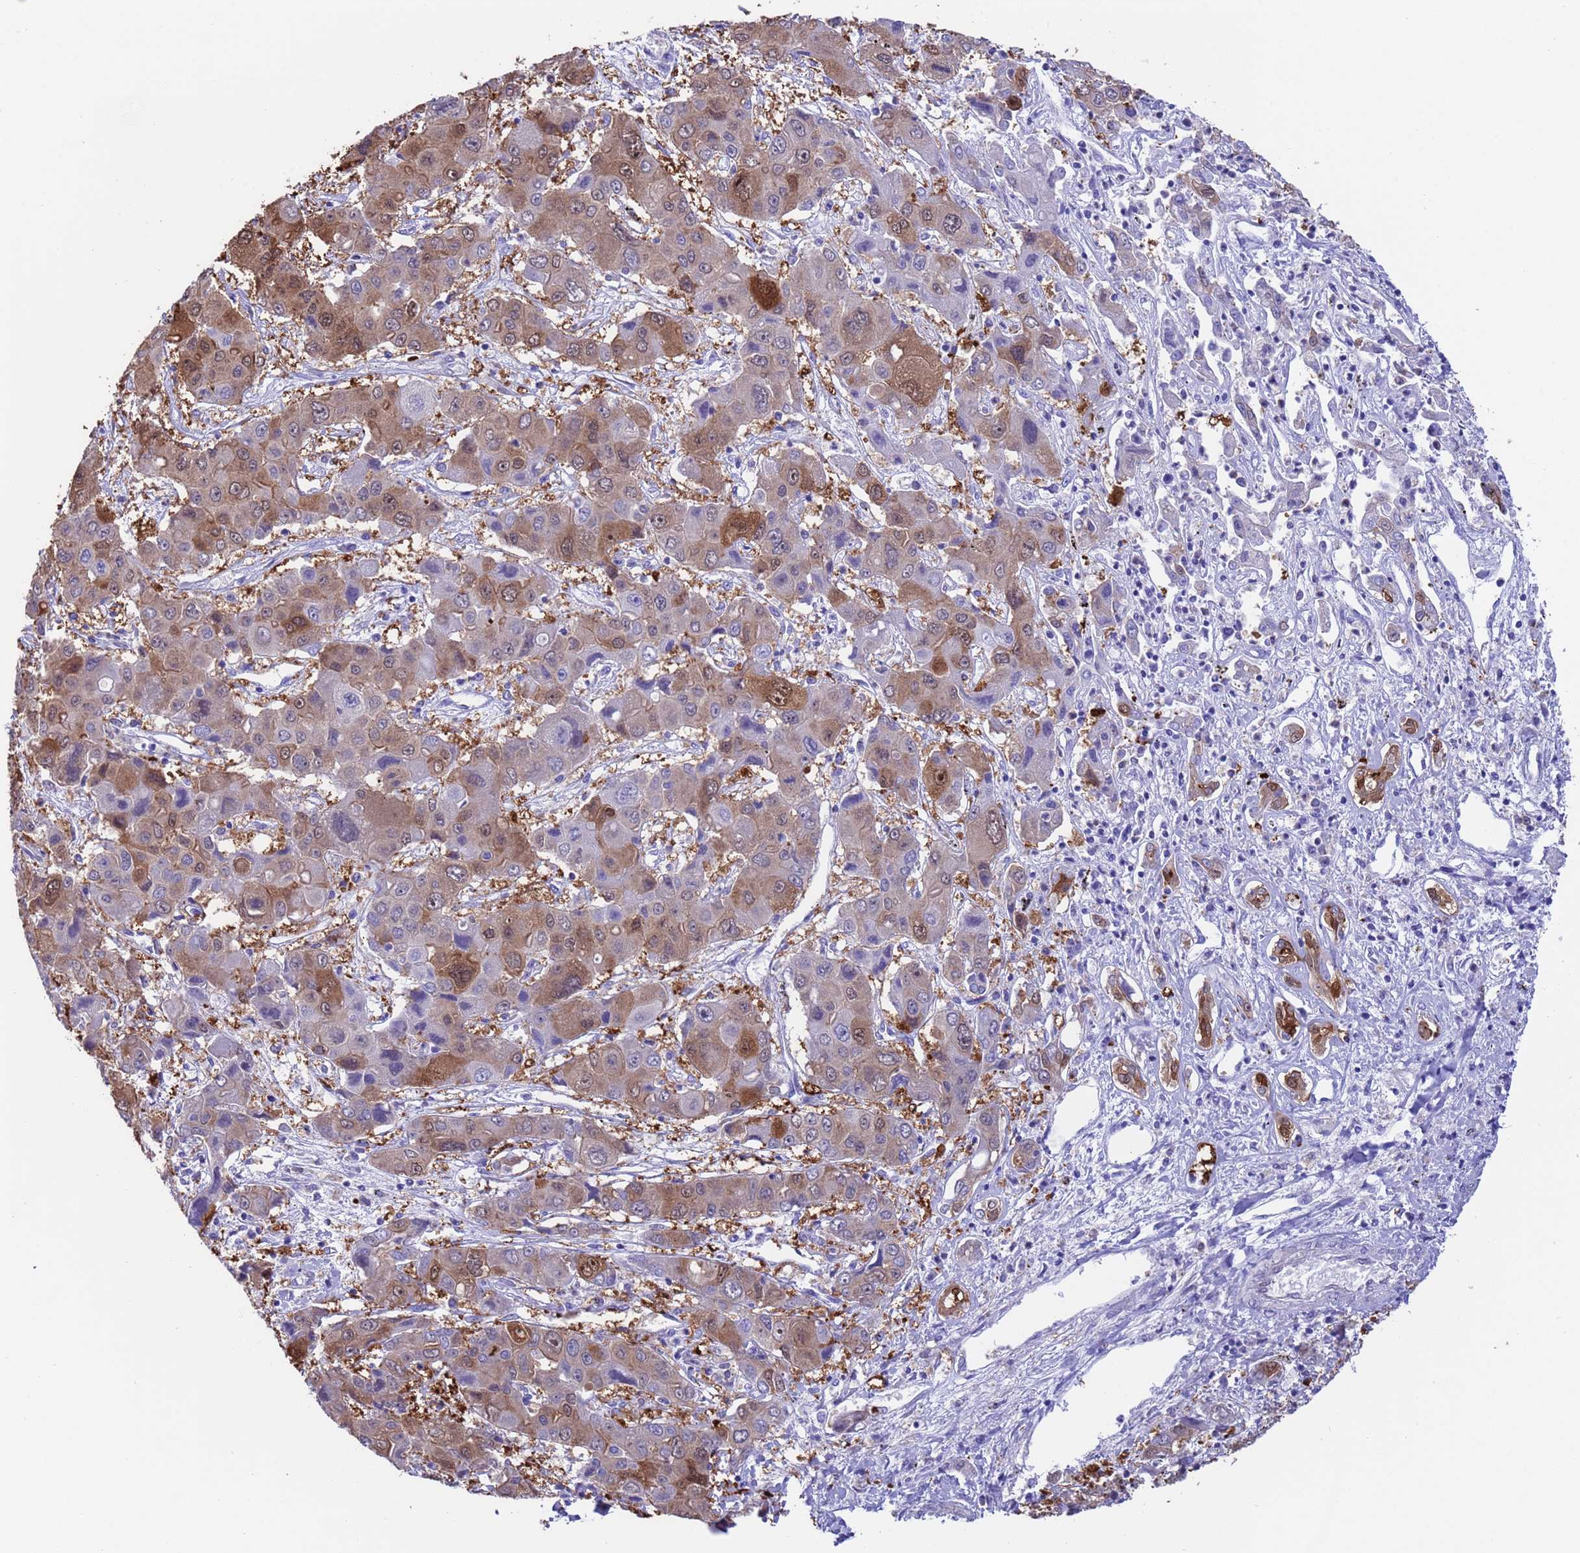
{"staining": {"intensity": "moderate", "quantity": "25%-75%", "location": "cytoplasmic/membranous,nuclear"}, "tissue": "liver cancer", "cell_type": "Tumor cells", "image_type": "cancer", "snomed": [{"axis": "morphology", "description": "Cholangiocarcinoma"}, {"axis": "topography", "description": "Liver"}], "caption": "Immunohistochemistry (IHC) (DAB (3,3'-diaminobenzidine)) staining of liver cholangiocarcinoma shows moderate cytoplasmic/membranous and nuclear protein expression in about 25%-75% of tumor cells.", "gene": "C6orf47", "patient": {"sex": "male", "age": 67}}